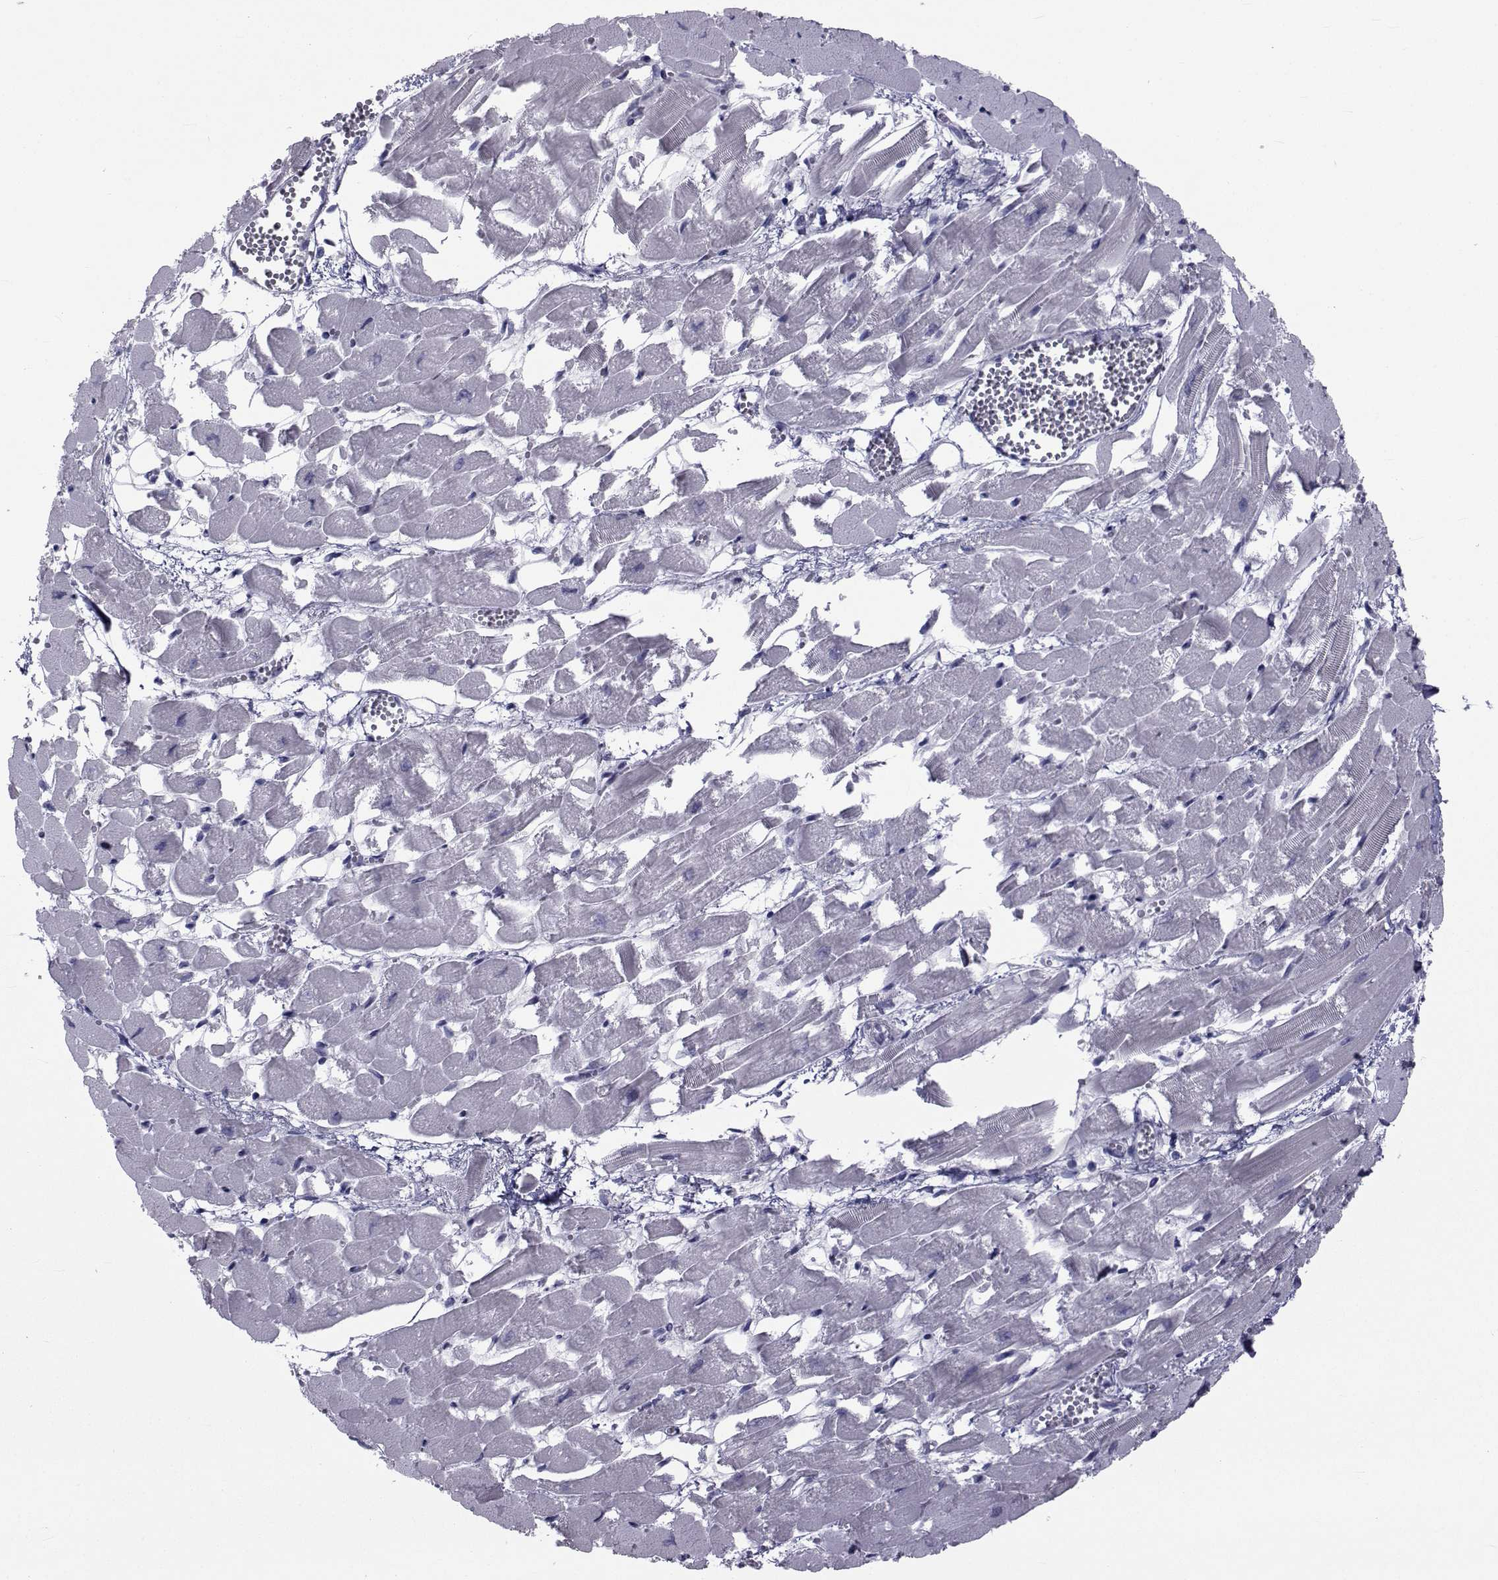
{"staining": {"intensity": "negative", "quantity": "none", "location": "none"}, "tissue": "heart muscle", "cell_type": "Cardiomyocytes", "image_type": "normal", "snomed": [{"axis": "morphology", "description": "Normal tissue, NOS"}, {"axis": "topography", "description": "Heart"}], "caption": "High magnification brightfield microscopy of unremarkable heart muscle stained with DAB (3,3'-diaminobenzidine) (brown) and counterstained with hematoxylin (blue): cardiomyocytes show no significant expression. The staining was performed using DAB to visualize the protein expression in brown, while the nuclei were stained in blue with hematoxylin (Magnification: 20x).", "gene": "FDXR", "patient": {"sex": "female", "age": 52}}